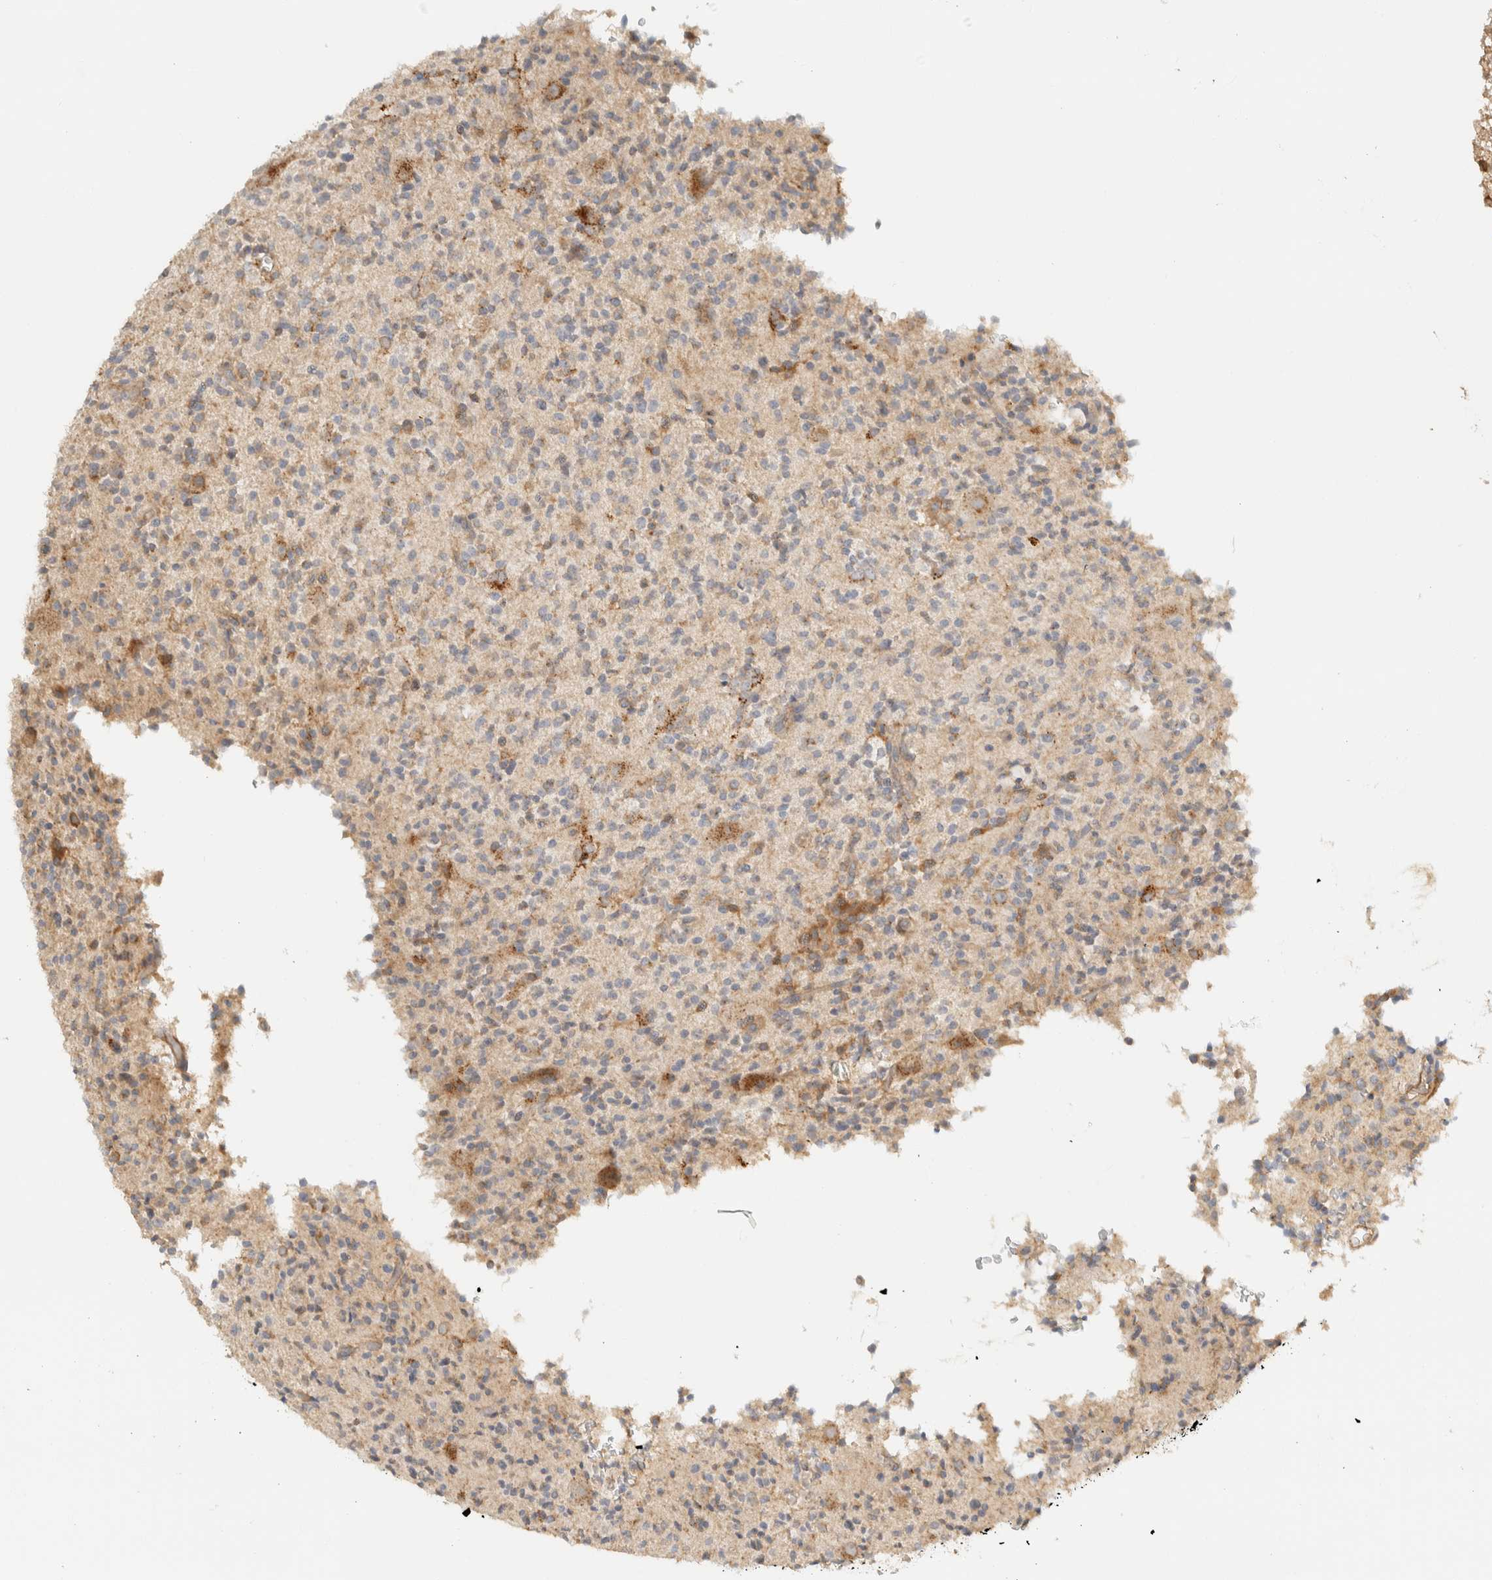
{"staining": {"intensity": "weak", "quantity": "<25%", "location": "cytoplasmic/membranous"}, "tissue": "glioma", "cell_type": "Tumor cells", "image_type": "cancer", "snomed": [{"axis": "morphology", "description": "Glioma, malignant, High grade"}, {"axis": "topography", "description": "Brain"}], "caption": "Tumor cells are negative for brown protein staining in malignant high-grade glioma. (DAB (3,3'-diaminobenzidine) IHC with hematoxylin counter stain).", "gene": "TMEM192", "patient": {"sex": "male", "age": 34}}